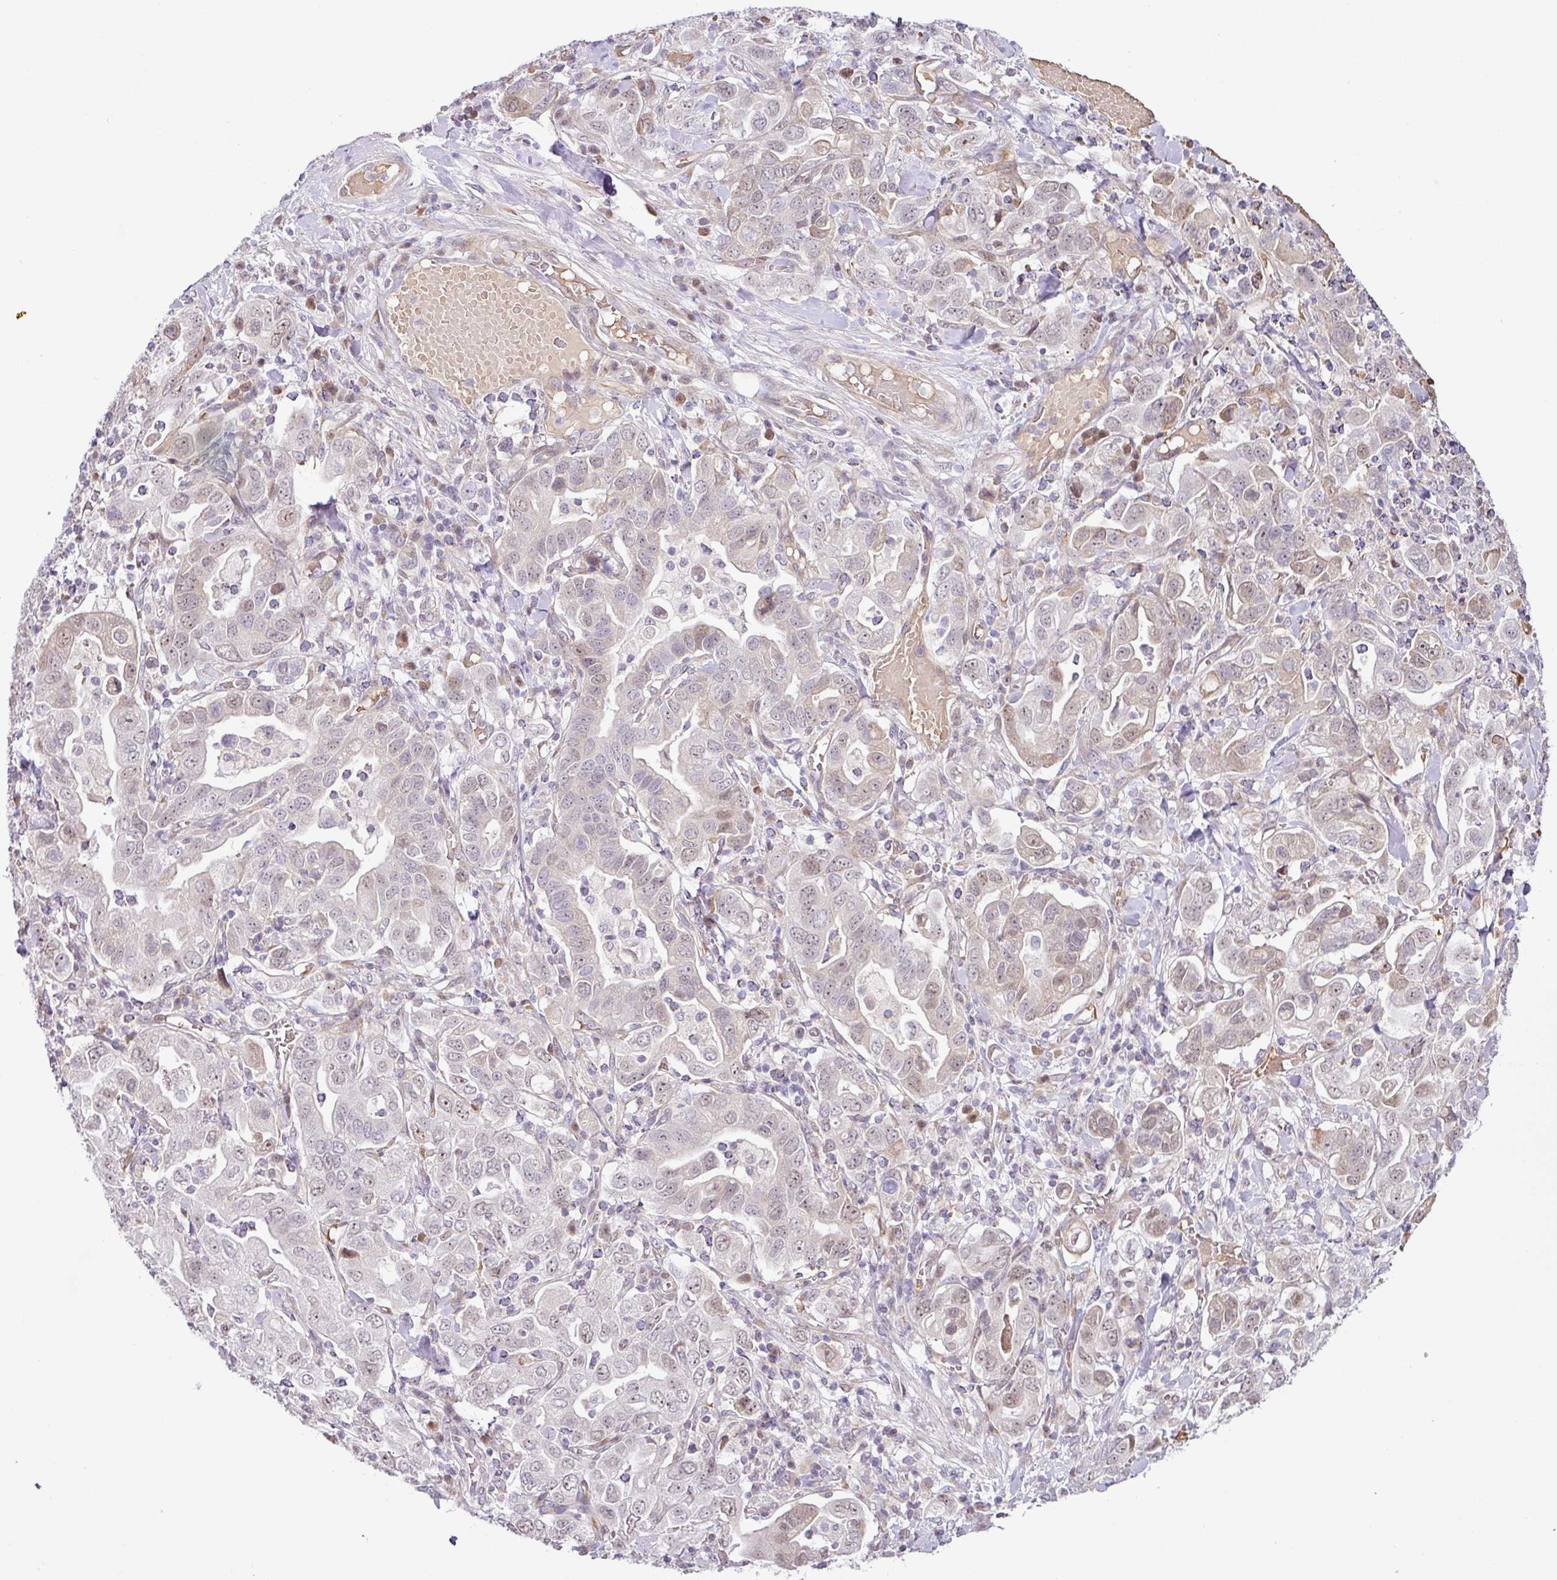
{"staining": {"intensity": "moderate", "quantity": "25%-75%", "location": "nuclear"}, "tissue": "stomach cancer", "cell_type": "Tumor cells", "image_type": "cancer", "snomed": [{"axis": "morphology", "description": "Adenocarcinoma, NOS"}, {"axis": "topography", "description": "Stomach, upper"}, {"axis": "topography", "description": "Stomach"}], "caption": "Protein expression analysis of stomach cancer (adenocarcinoma) exhibits moderate nuclear staining in about 25%-75% of tumor cells.", "gene": "PARP2", "patient": {"sex": "male", "age": 62}}